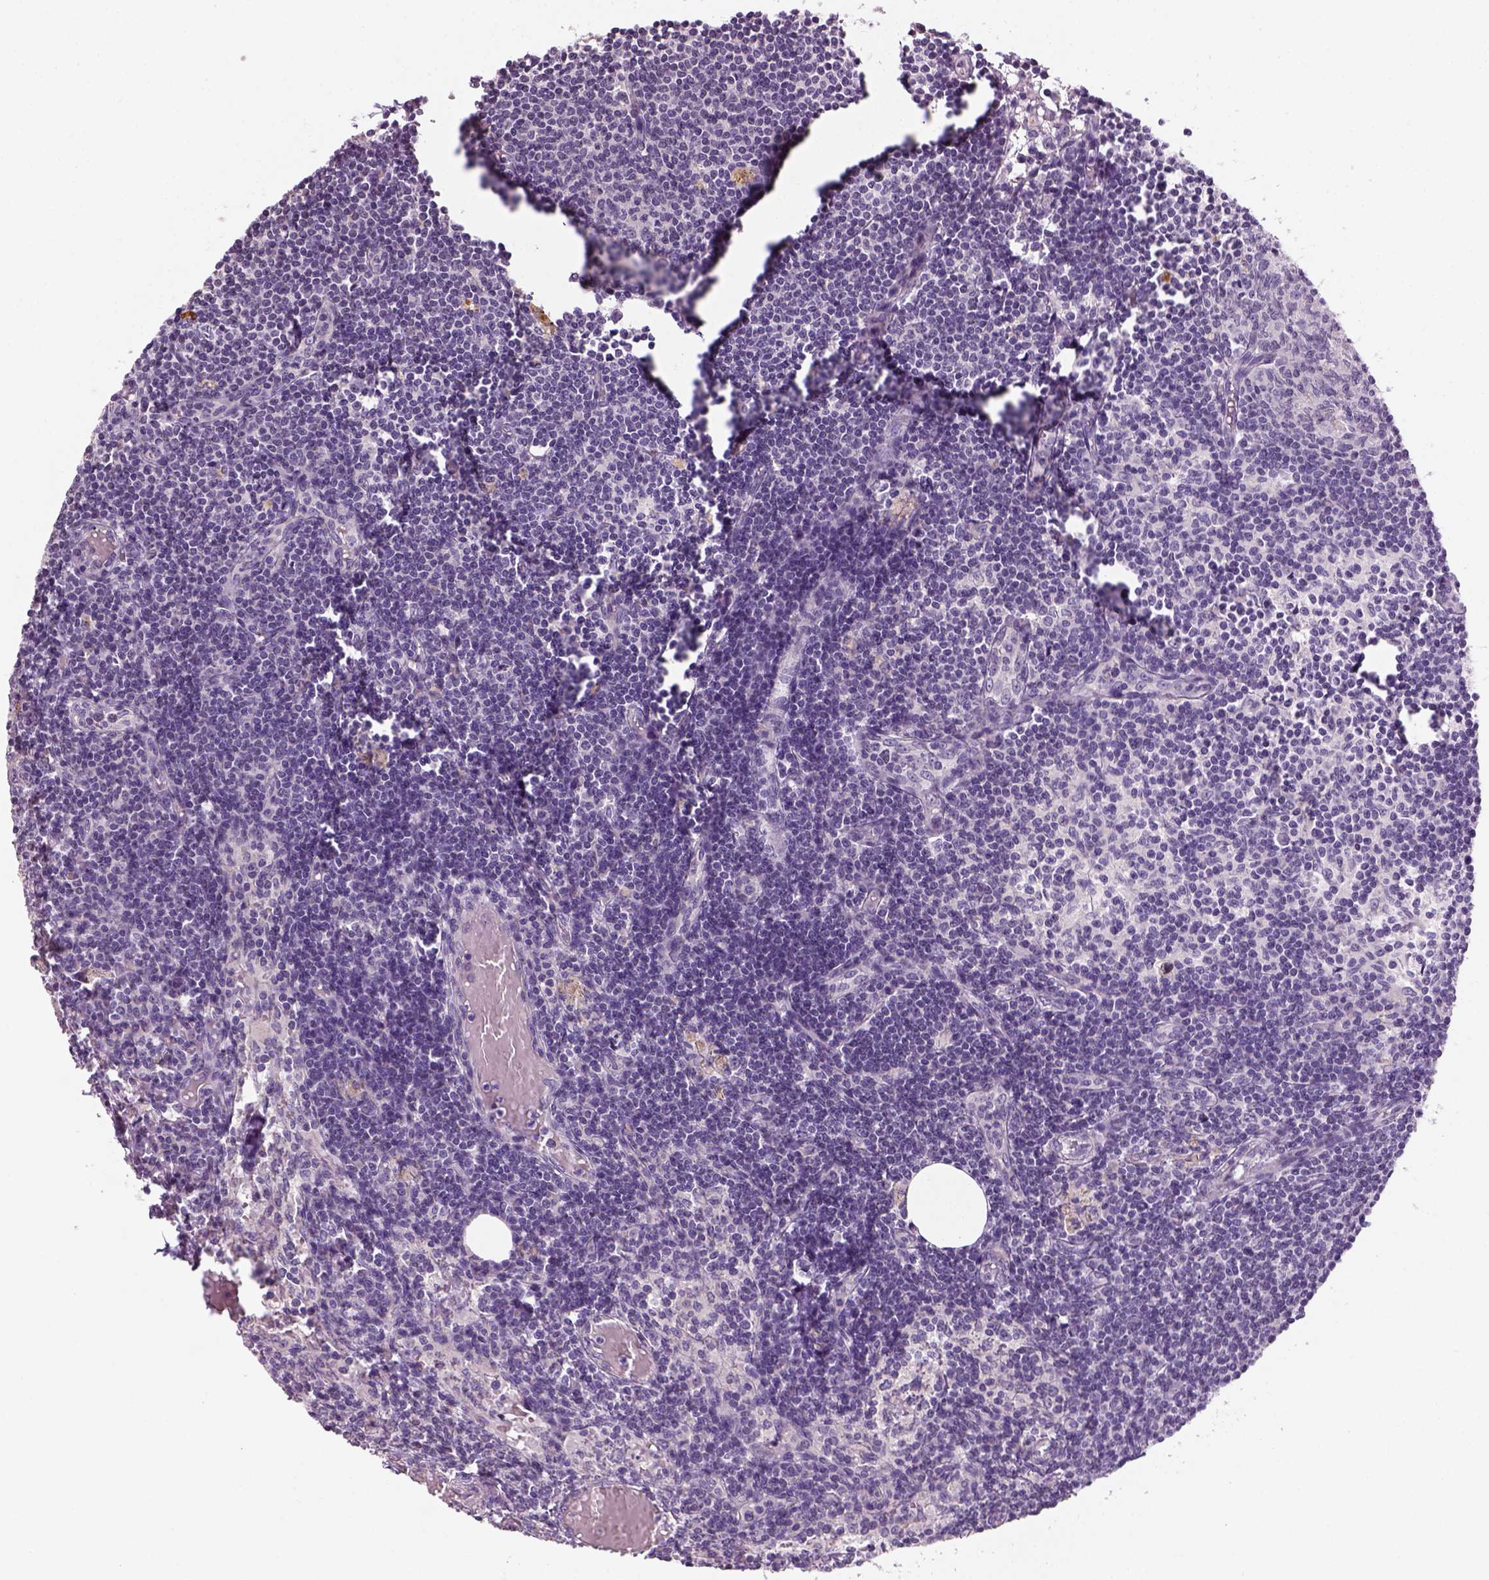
{"staining": {"intensity": "negative", "quantity": "none", "location": "none"}, "tissue": "lymph node", "cell_type": "Germinal center cells", "image_type": "normal", "snomed": [{"axis": "morphology", "description": "Normal tissue, NOS"}, {"axis": "topography", "description": "Lymph node"}], "caption": "The IHC photomicrograph has no significant expression in germinal center cells of lymph node. The staining is performed using DAB brown chromogen with nuclei counter-stained in using hematoxylin.", "gene": "NUDT6", "patient": {"sex": "female", "age": 69}}